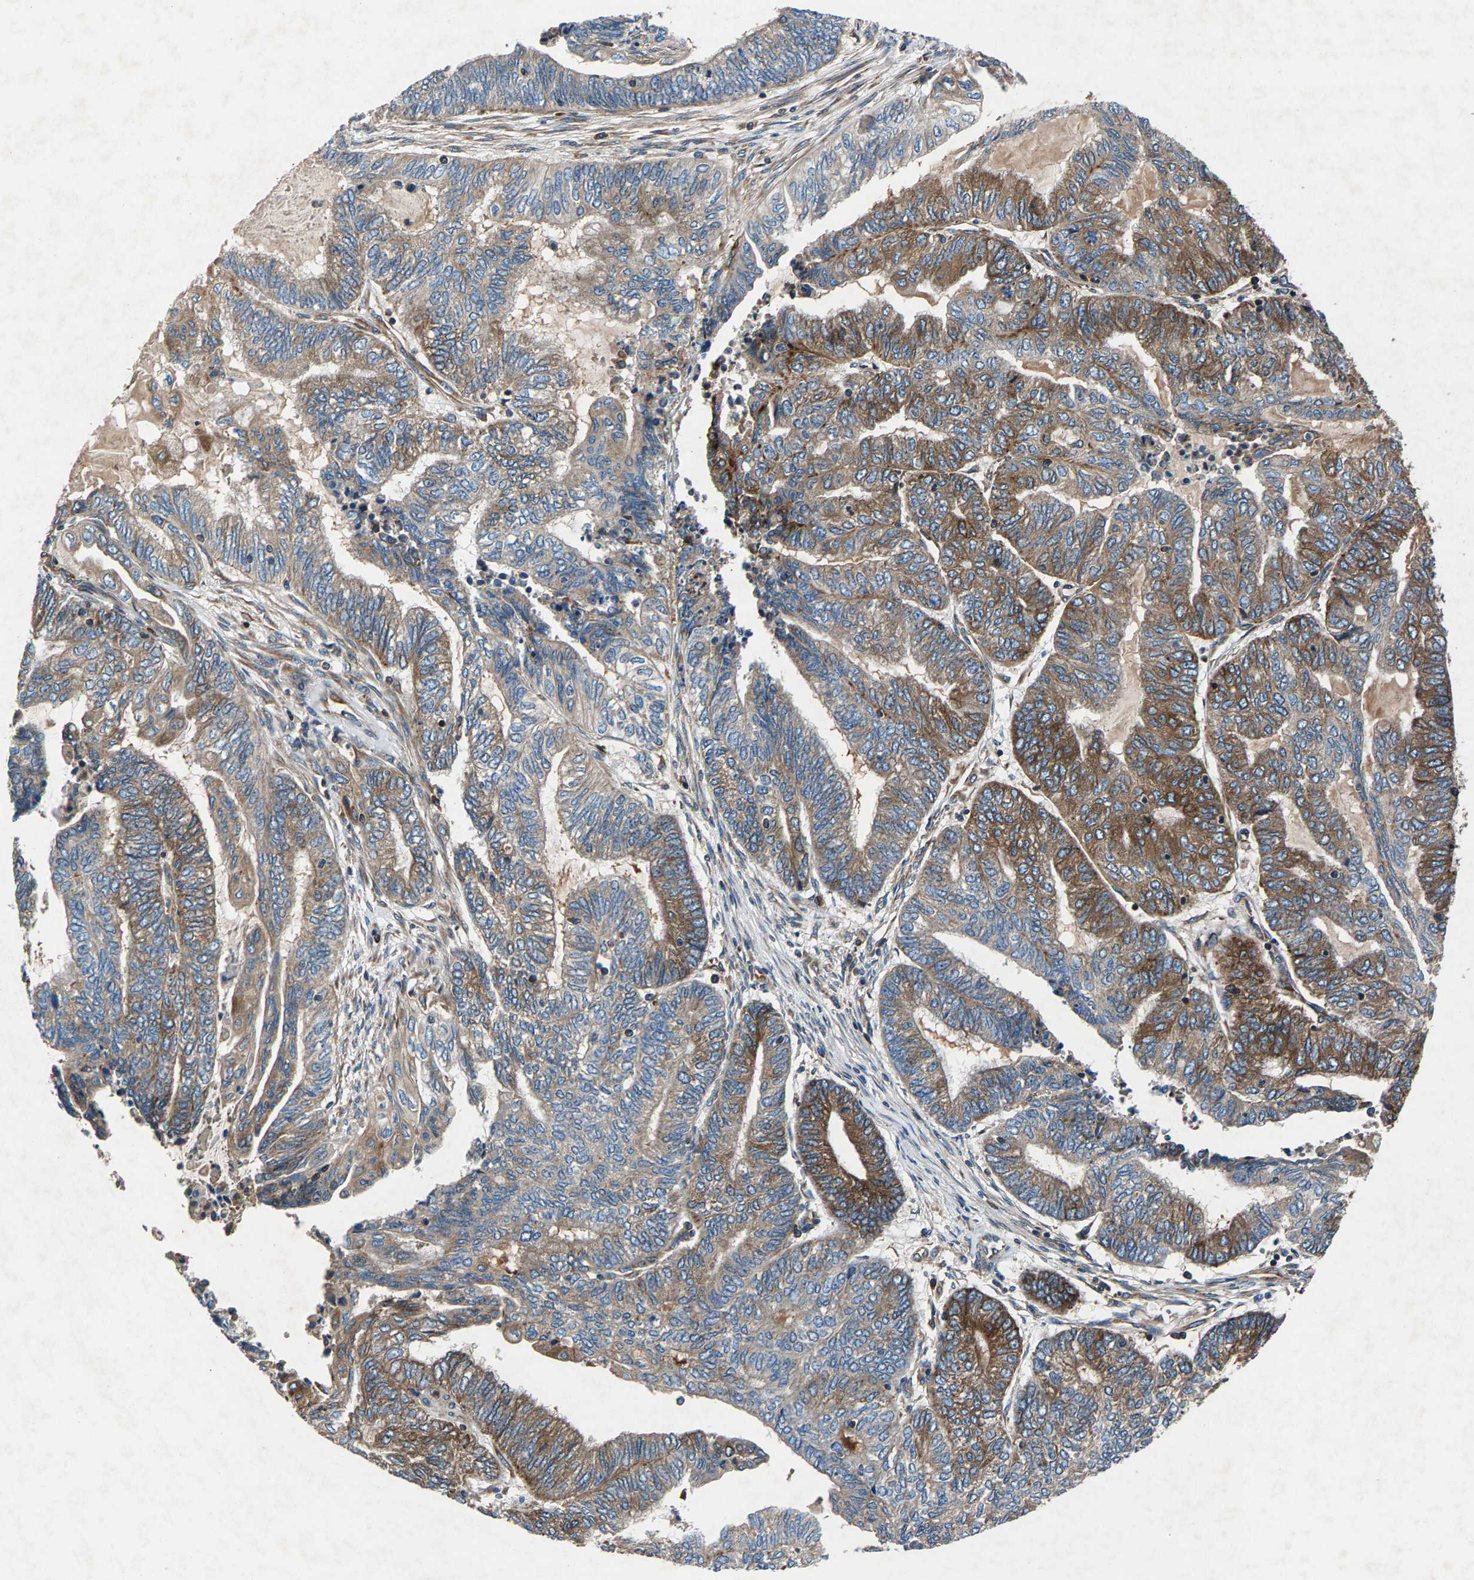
{"staining": {"intensity": "moderate", "quantity": ">75%", "location": "cytoplasmic/membranous"}, "tissue": "endometrial cancer", "cell_type": "Tumor cells", "image_type": "cancer", "snomed": [{"axis": "morphology", "description": "Adenocarcinoma, NOS"}, {"axis": "topography", "description": "Uterus"}, {"axis": "topography", "description": "Endometrium"}], "caption": "Moderate cytoplasmic/membranous expression is identified in about >75% of tumor cells in adenocarcinoma (endometrial). (IHC, brightfield microscopy, high magnification).", "gene": "LPCAT1", "patient": {"sex": "female", "age": 70}}